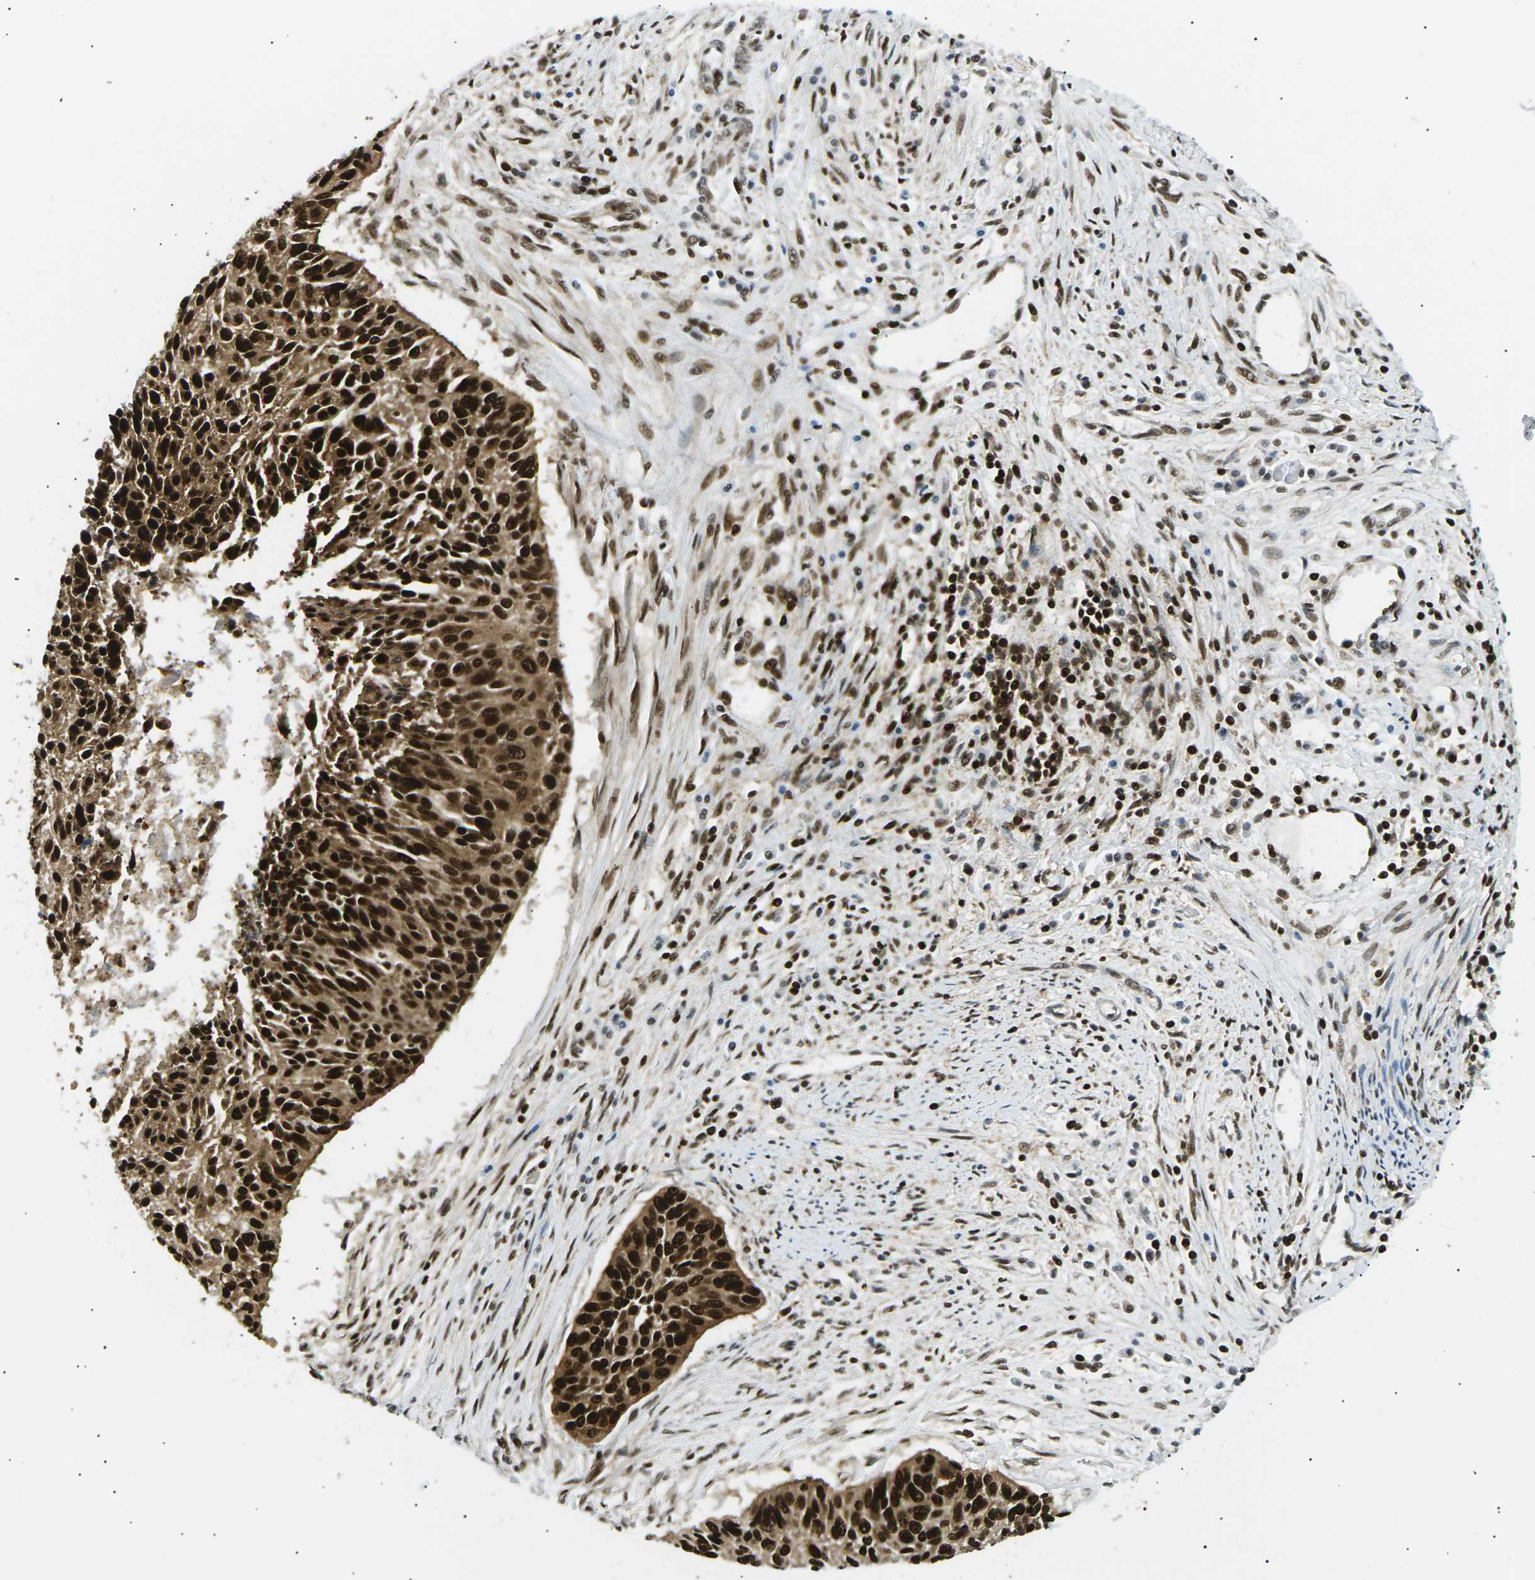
{"staining": {"intensity": "strong", "quantity": ">75%", "location": "cytoplasmic/membranous,nuclear"}, "tissue": "cervical cancer", "cell_type": "Tumor cells", "image_type": "cancer", "snomed": [{"axis": "morphology", "description": "Squamous cell carcinoma, NOS"}, {"axis": "topography", "description": "Cervix"}], "caption": "Immunohistochemistry (IHC) photomicrograph of human cervical cancer (squamous cell carcinoma) stained for a protein (brown), which reveals high levels of strong cytoplasmic/membranous and nuclear staining in about >75% of tumor cells.", "gene": "RPA2", "patient": {"sex": "female", "age": 55}}